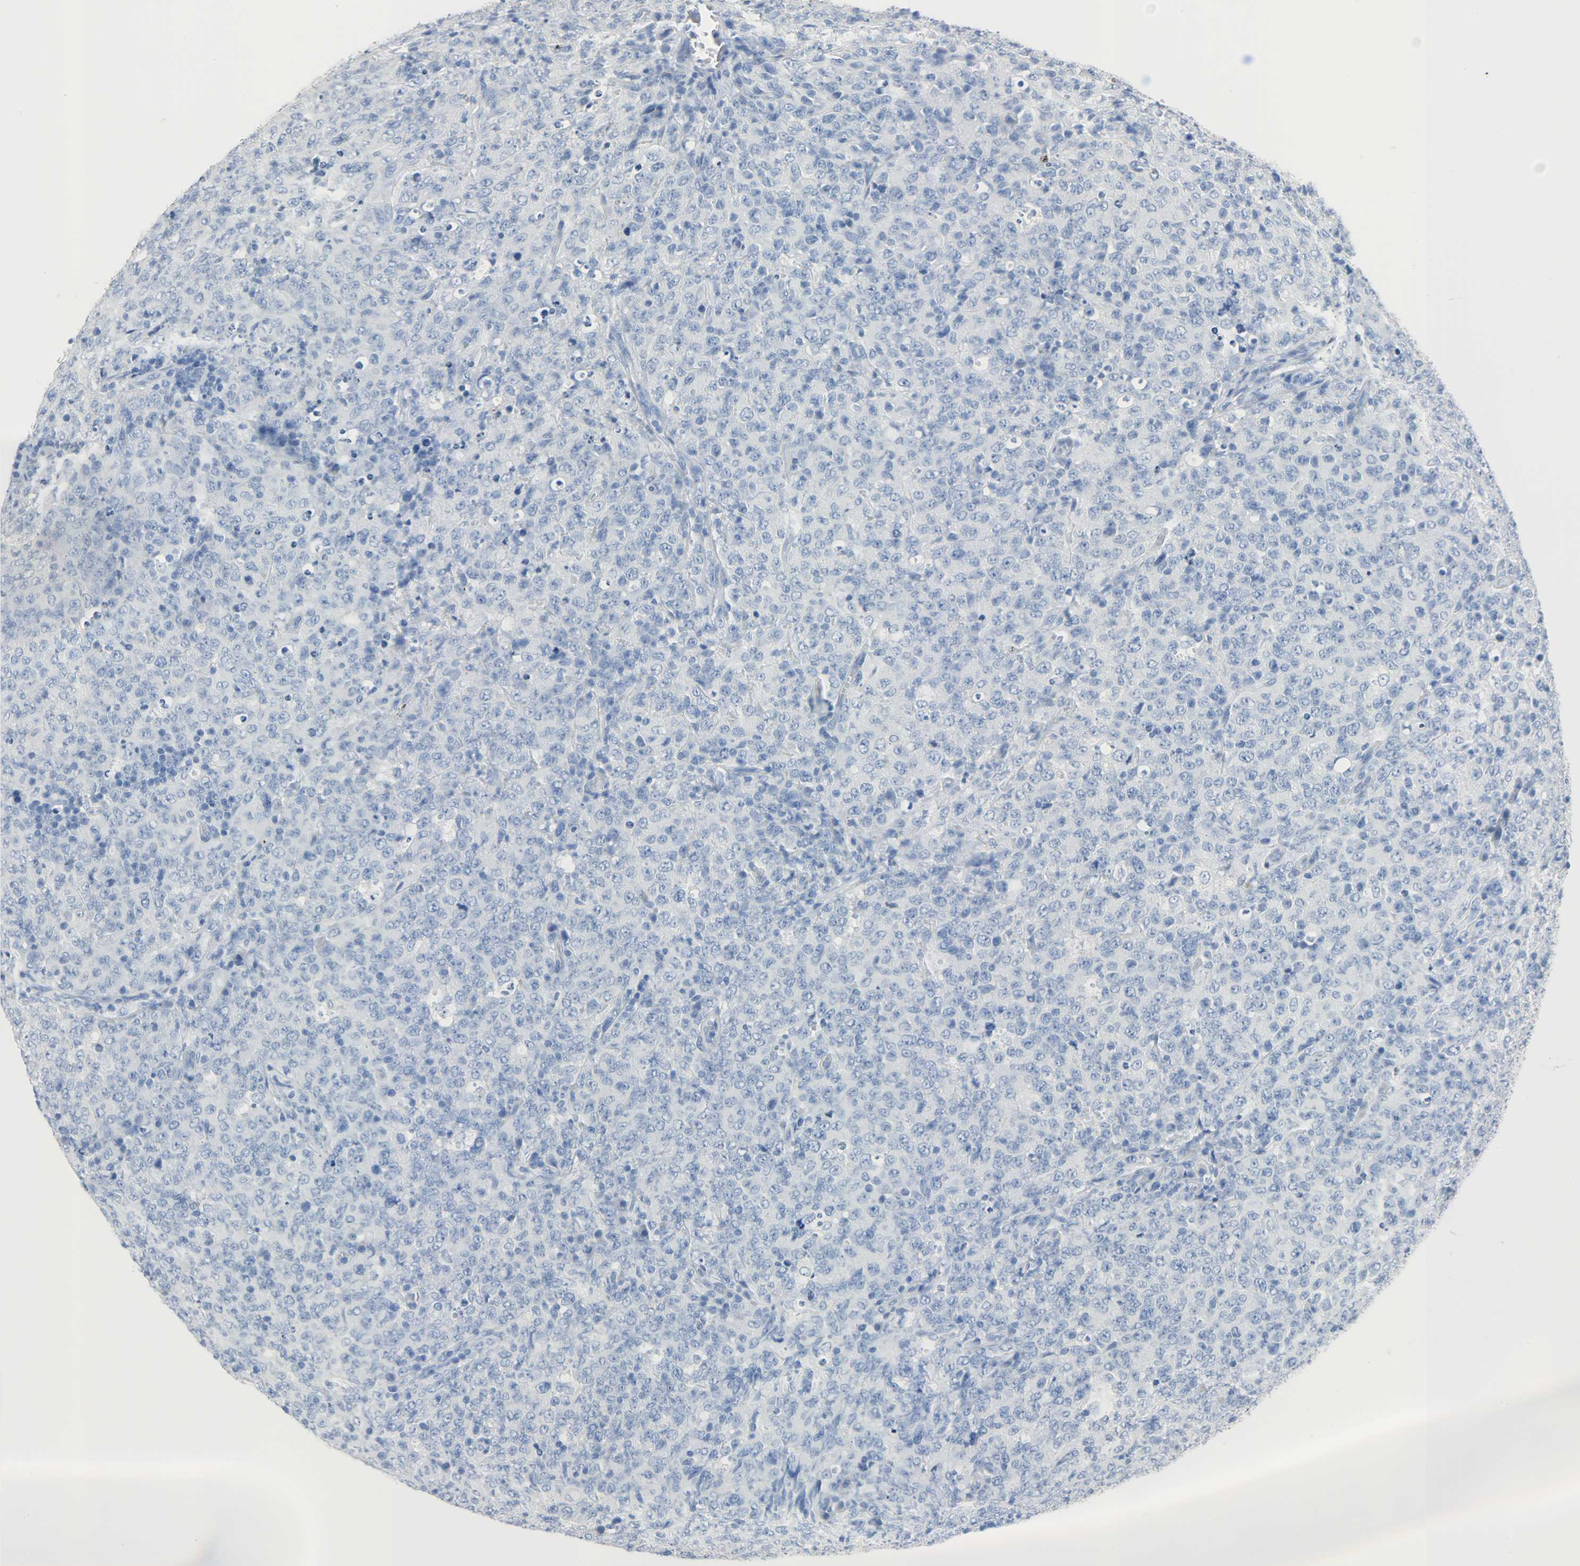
{"staining": {"intensity": "negative", "quantity": "none", "location": "none"}, "tissue": "lymphoma", "cell_type": "Tumor cells", "image_type": "cancer", "snomed": [{"axis": "morphology", "description": "Malignant lymphoma, non-Hodgkin's type, High grade"}, {"axis": "topography", "description": "Tonsil"}], "caption": "Immunohistochemistry (IHC) histopathology image of human lymphoma stained for a protein (brown), which demonstrates no expression in tumor cells.", "gene": "CA3", "patient": {"sex": "female", "age": 36}}